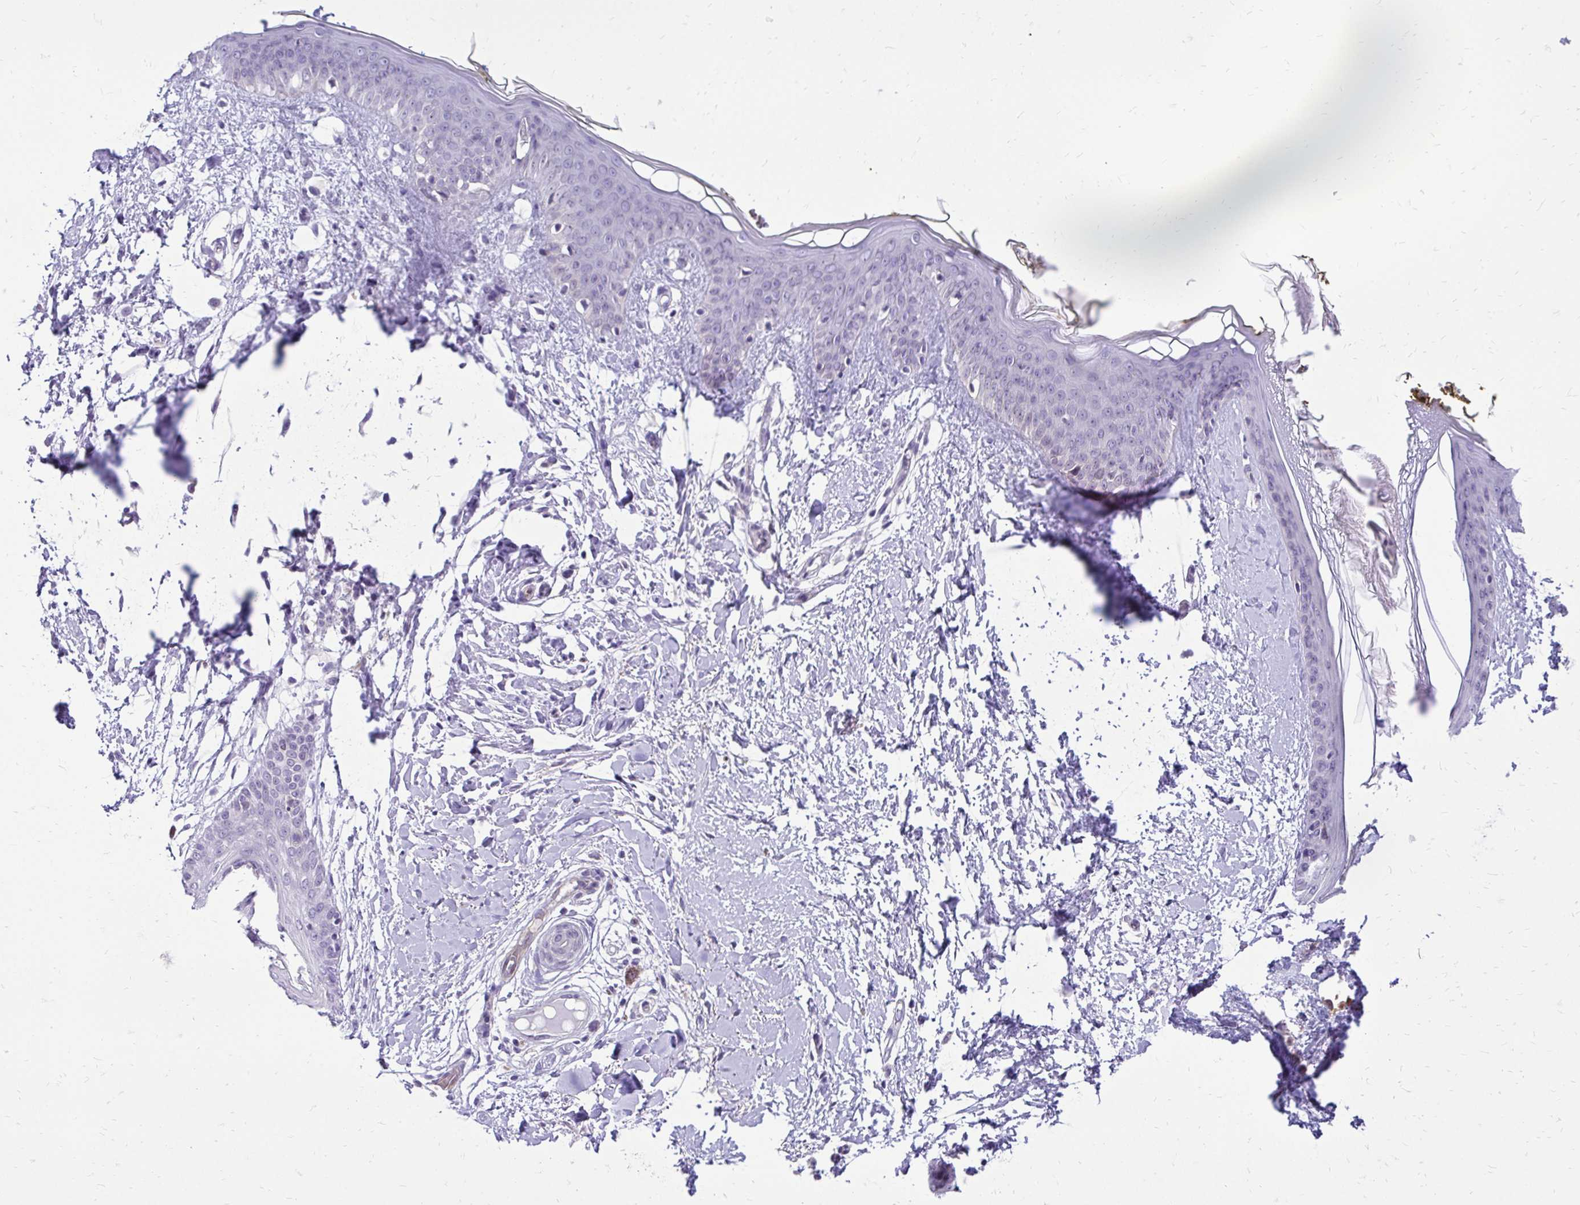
{"staining": {"intensity": "negative", "quantity": "none", "location": "none"}, "tissue": "skin", "cell_type": "Fibroblasts", "image_type": "normal", "snomed": [{"axis": "morphology", "description": "Normal tissue, NOS"}, {"axis": "topography", "description": "Skin"}], "caption": "Immunohistochemistry (IHC) micrograph of benign human skin stained for a protein (brown), which demonstrates no expression in fibroblasts.", "gene": "NIFK", "patient": {"sex": "female", "age": 34}}